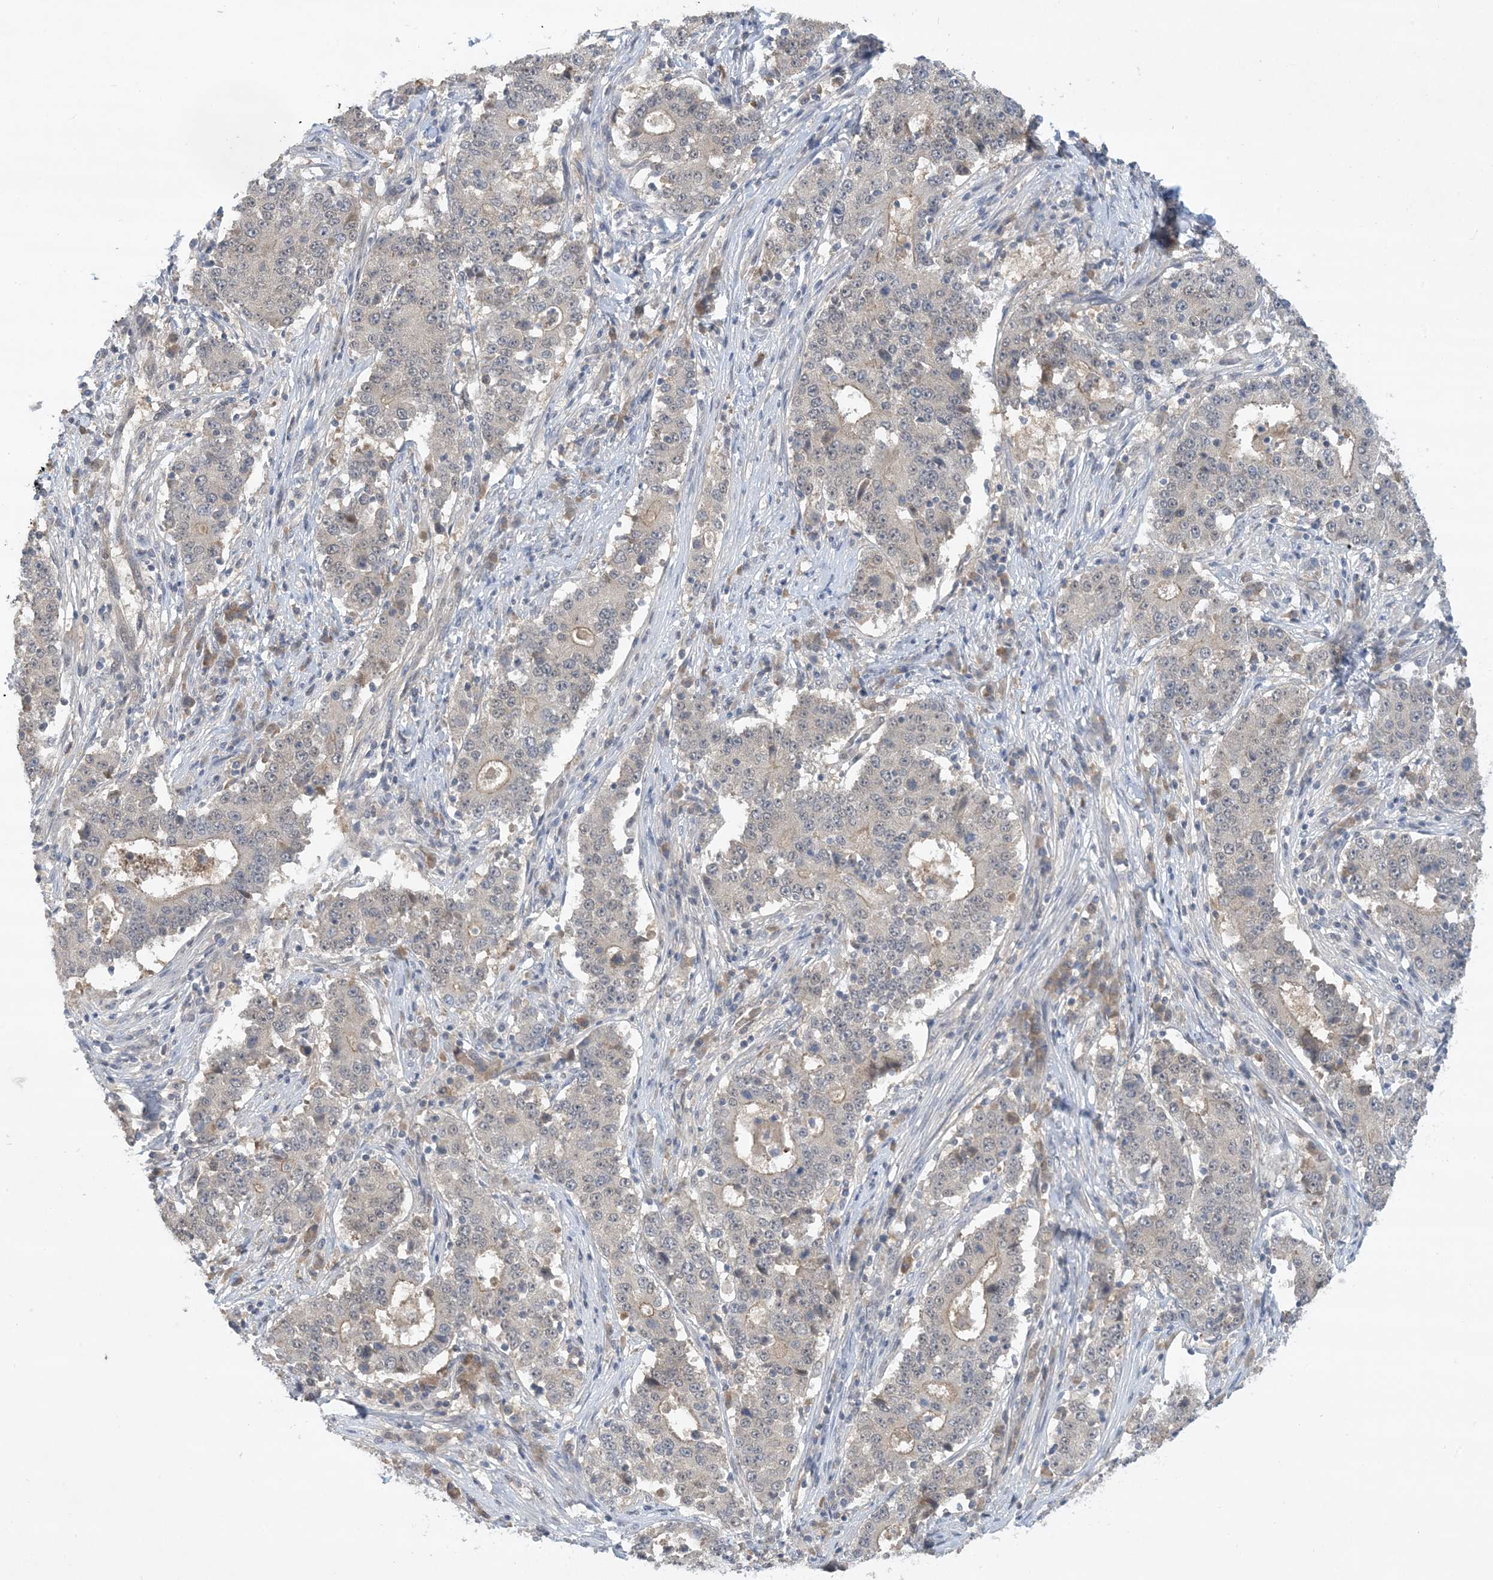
{"staining": {"intensity": "negative", "quantity": "none", "location": "none"}, "tissue": "stomach cancer", "cell_type": "Tumor cells", "image_type": "cancer", "snomed": [{"axis": "morphology", "description": "Adenocarcinoma, NOS"}, {"axis": "topography", "description": "Stomach"}], "caption": "Immunohistochemical staining of stomach adenocarcinoma exhibits no significant staining in tumor cells. The staining is performed using DAB brown chromogen with nuclei counter-stained in using hematoxylin.", "gene": "UBE2E1", "patient": {"sex": "male", "age": 59}}